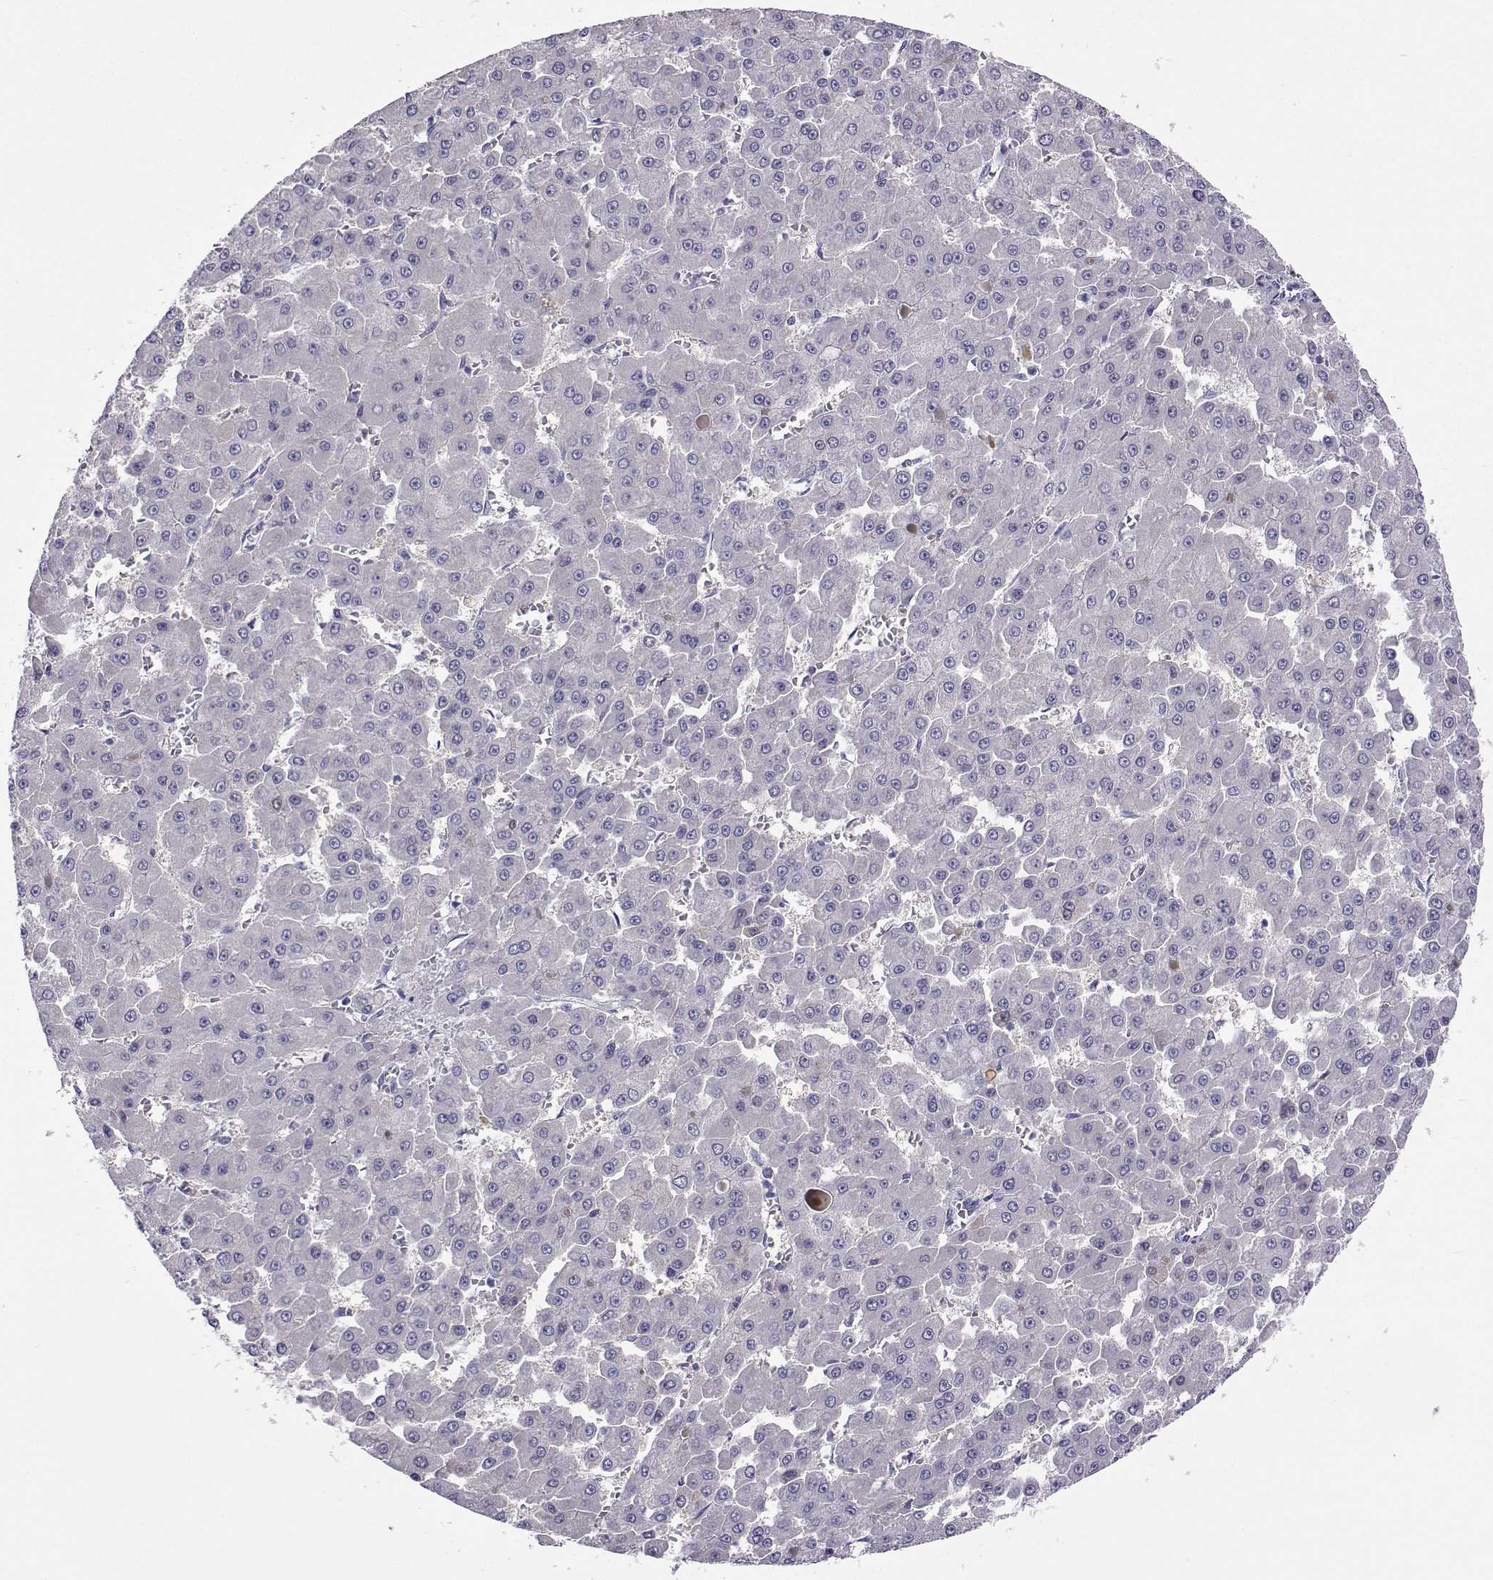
{"staining": {"intensity": "negative", "quantity": "none", "location": "none"}, "tissue": "liver cancer", "cell_type": "Tumor cells", "image_type": "cancer", "snomed": [{"axis": "morphology", "description": "Carcinoma, Hepatocellular, NOS"}, {"axis": "topography", "description": "Liver"}], "caption": "Immunohistochemistry image of liver hepatocellular carcinoma stained for a protein (brown), which demonstrates no expression in tumor cells.", "gene": "PLIN4", "patient": {"sex": "male", "age": 78}}